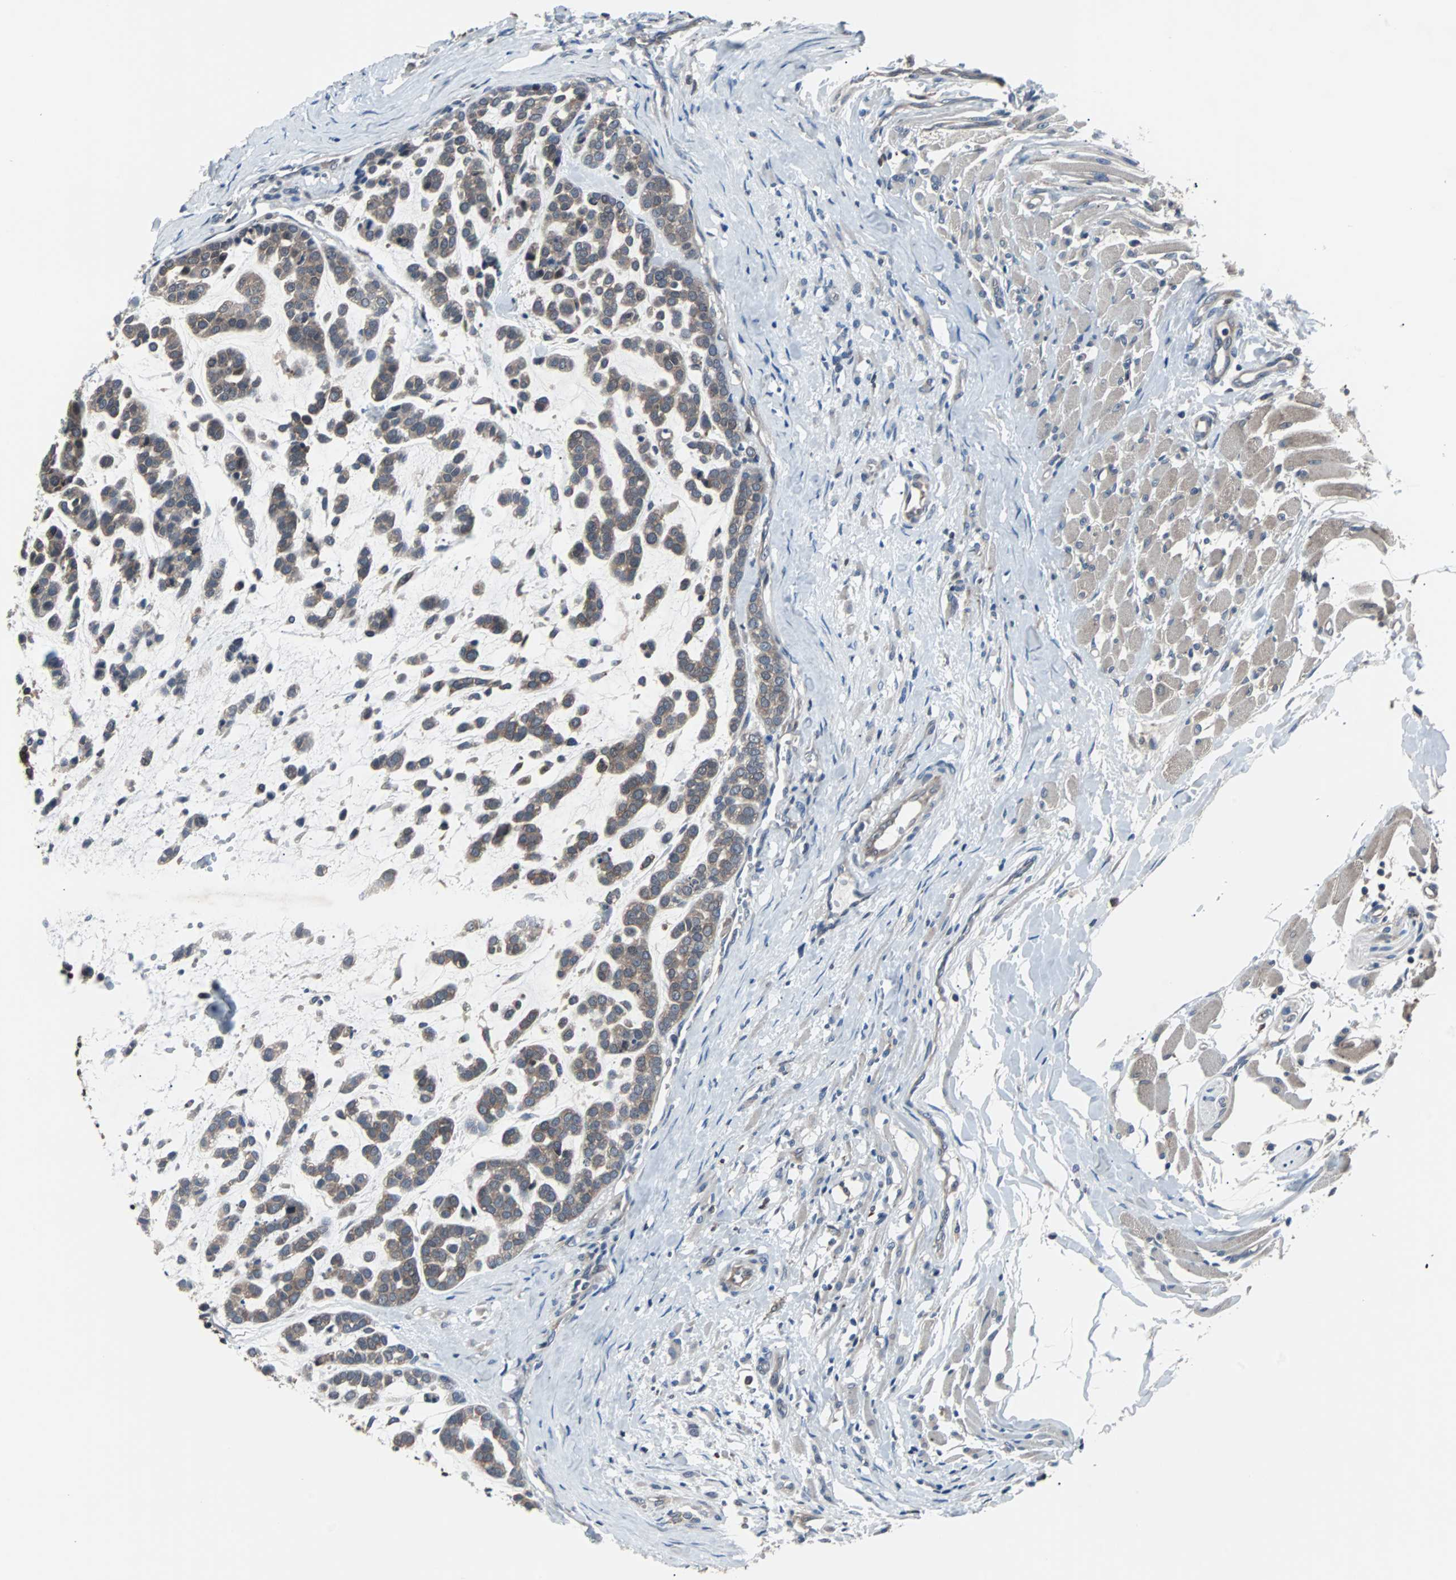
{"staining": {"intensity": "weak", "quantity": ">75%", "location": "cytoplasmic/membranous"}, "tissue": "head and neck cancer", "cell_type": "Tumor cells", "image_type": "cancer", "snomed": [{"axis": "morphology", "description": "Adenocarcinoma, NOS"}, {"axis": "morphology", "description": "Adenoma, NOS"}, {"axis": "topography", "description": "Head-Neck"}], "caption": "Head and neck cancer (adenoma) stained with immunohistochemistry demonstrates weak cytoplasmic/membranous positivity in about >75% of tumor cells.", "gene": "PAK1", "patient": {"sex": "female", "age": 55}}